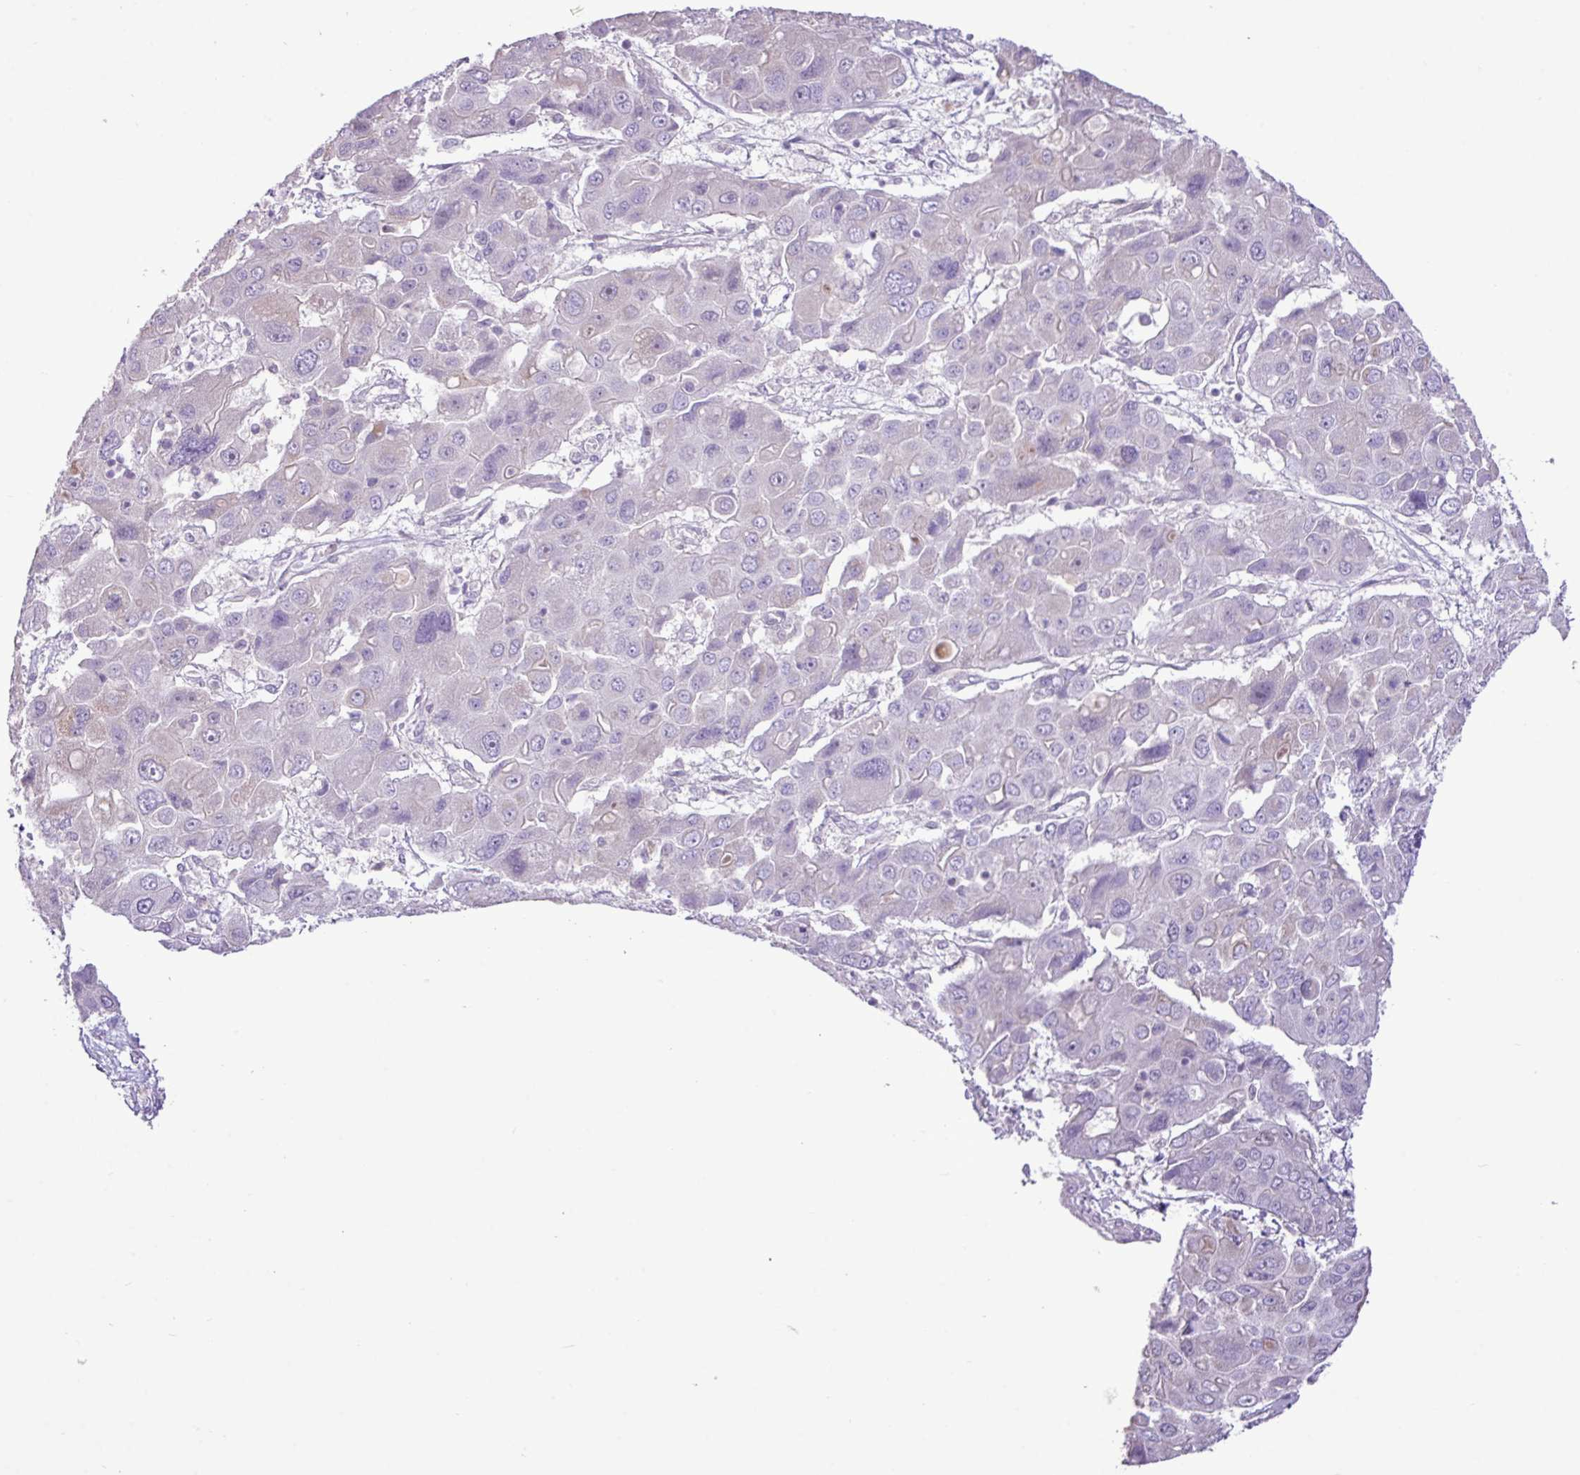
{"staining": {"intensity": "negative", "quantity": "none", "location": "none"}, "tissue": "liver cancer", "cell_type": "Tumor cells", "image_type": "cancer", "snomed": [{"axis": "morphology", "description": "Cholangiocarcinoma"}, {"axis": "topography", "description": "Liver"}], "caption": "Tumor cells are negative for brown protein staining in cholangiocarcinoma (liver).", "gene": "YLPM1", "patient": {"sex": "male", "age": 67}}